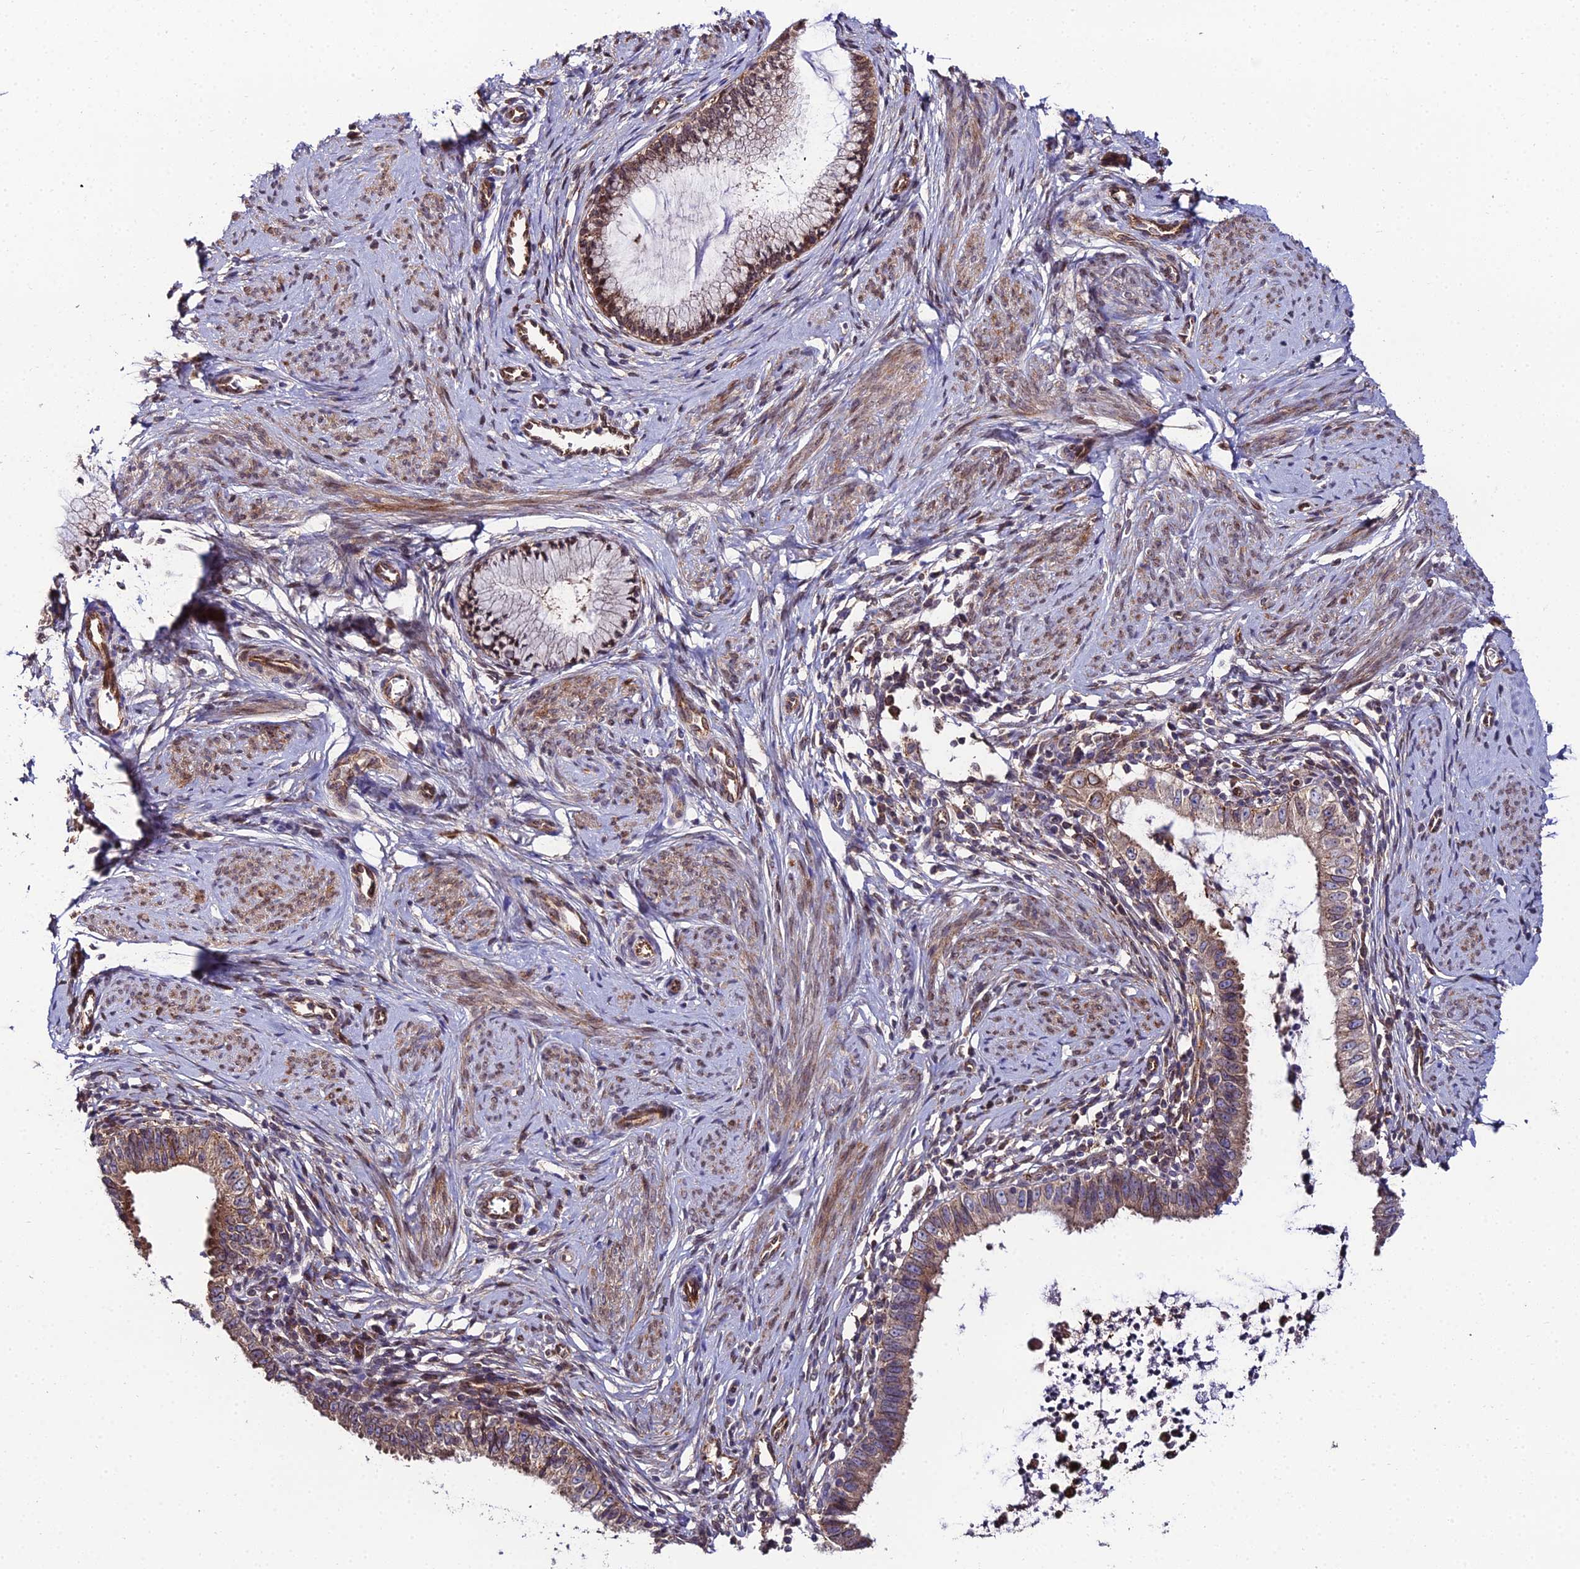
{"staining": {"intensity": "moderate", "quantity": "25%-75%", "location": "cytoplasmic/membranous"}, "tissue": "cervical cancer", "cell_type": "Tumor cells", "image_type": "cancer", "snomed": [{"axis": "morphology", "description": "Adenocarcinoma, NOS"}, {"axis": "topography", "description": "Cervix"}], "caption": "Adenocarcinoma (cervical) stained with DAB (3,3'-diaminobenzidine) immunohistochemistry displays medium levels of moderate cytoplasmic/membranous expression in approximately 25%-75% of tumor cells.", "gene": "DDX19A", "patient": {"sex": "female", "age": 36}}